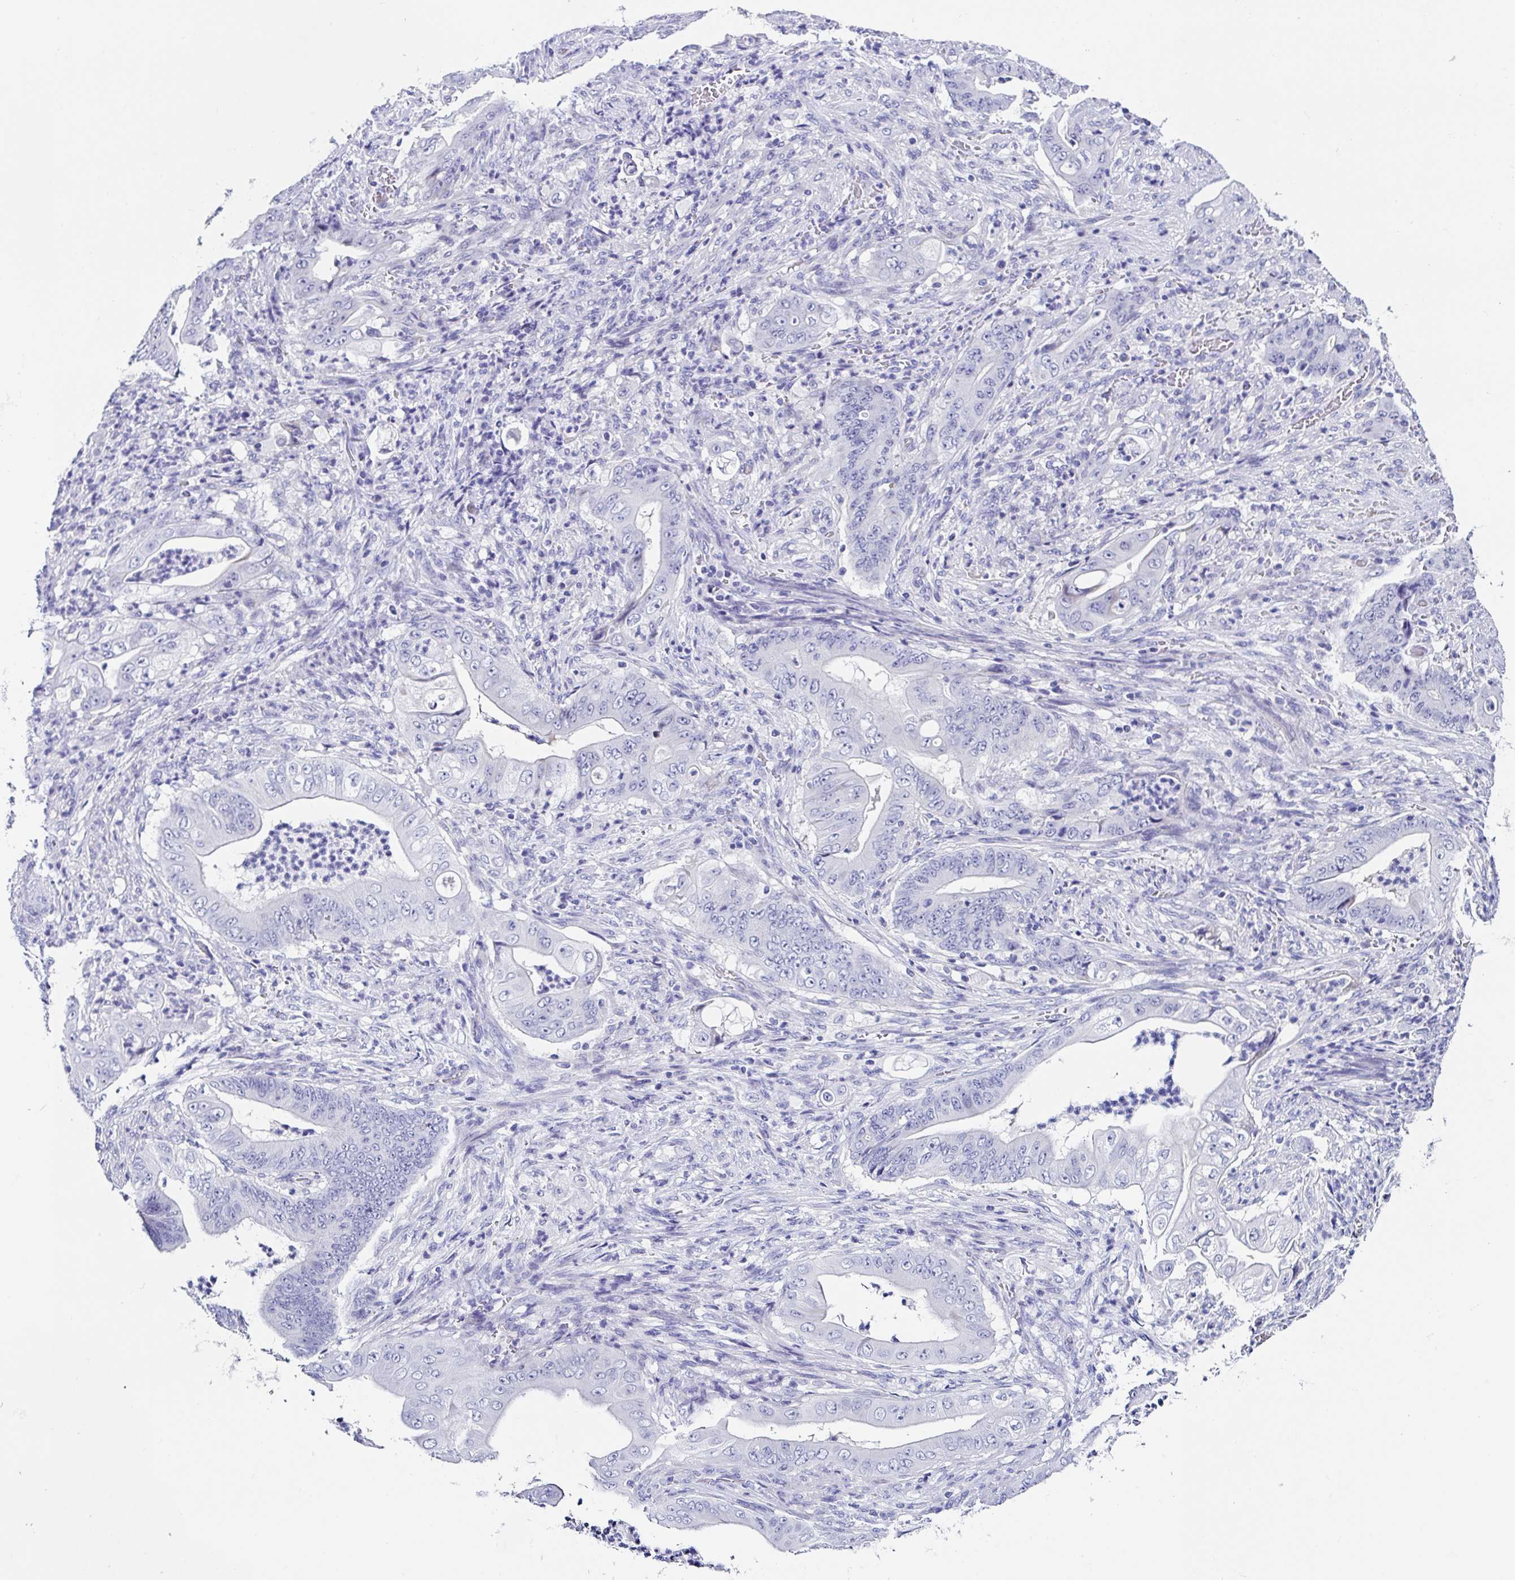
{"staining": {"intensity": "negative", "quantity": "none", "location": "none"}, "tissue": "stomach cancer", "cell_type": "Tumor cells", "image_type": "cancer", "snomed": [{"axis": "morphology", "description": "Adenocarcinoma, NOS"}, {"axis": "topography", "description": "Stomach"}], "caption": "This is an IHC micrograph of human stomach adenocarcinoma. There is no staining in tumor cells.", "gene": "UGT3A1", "patient": {"sex": "female", "age": 73}}